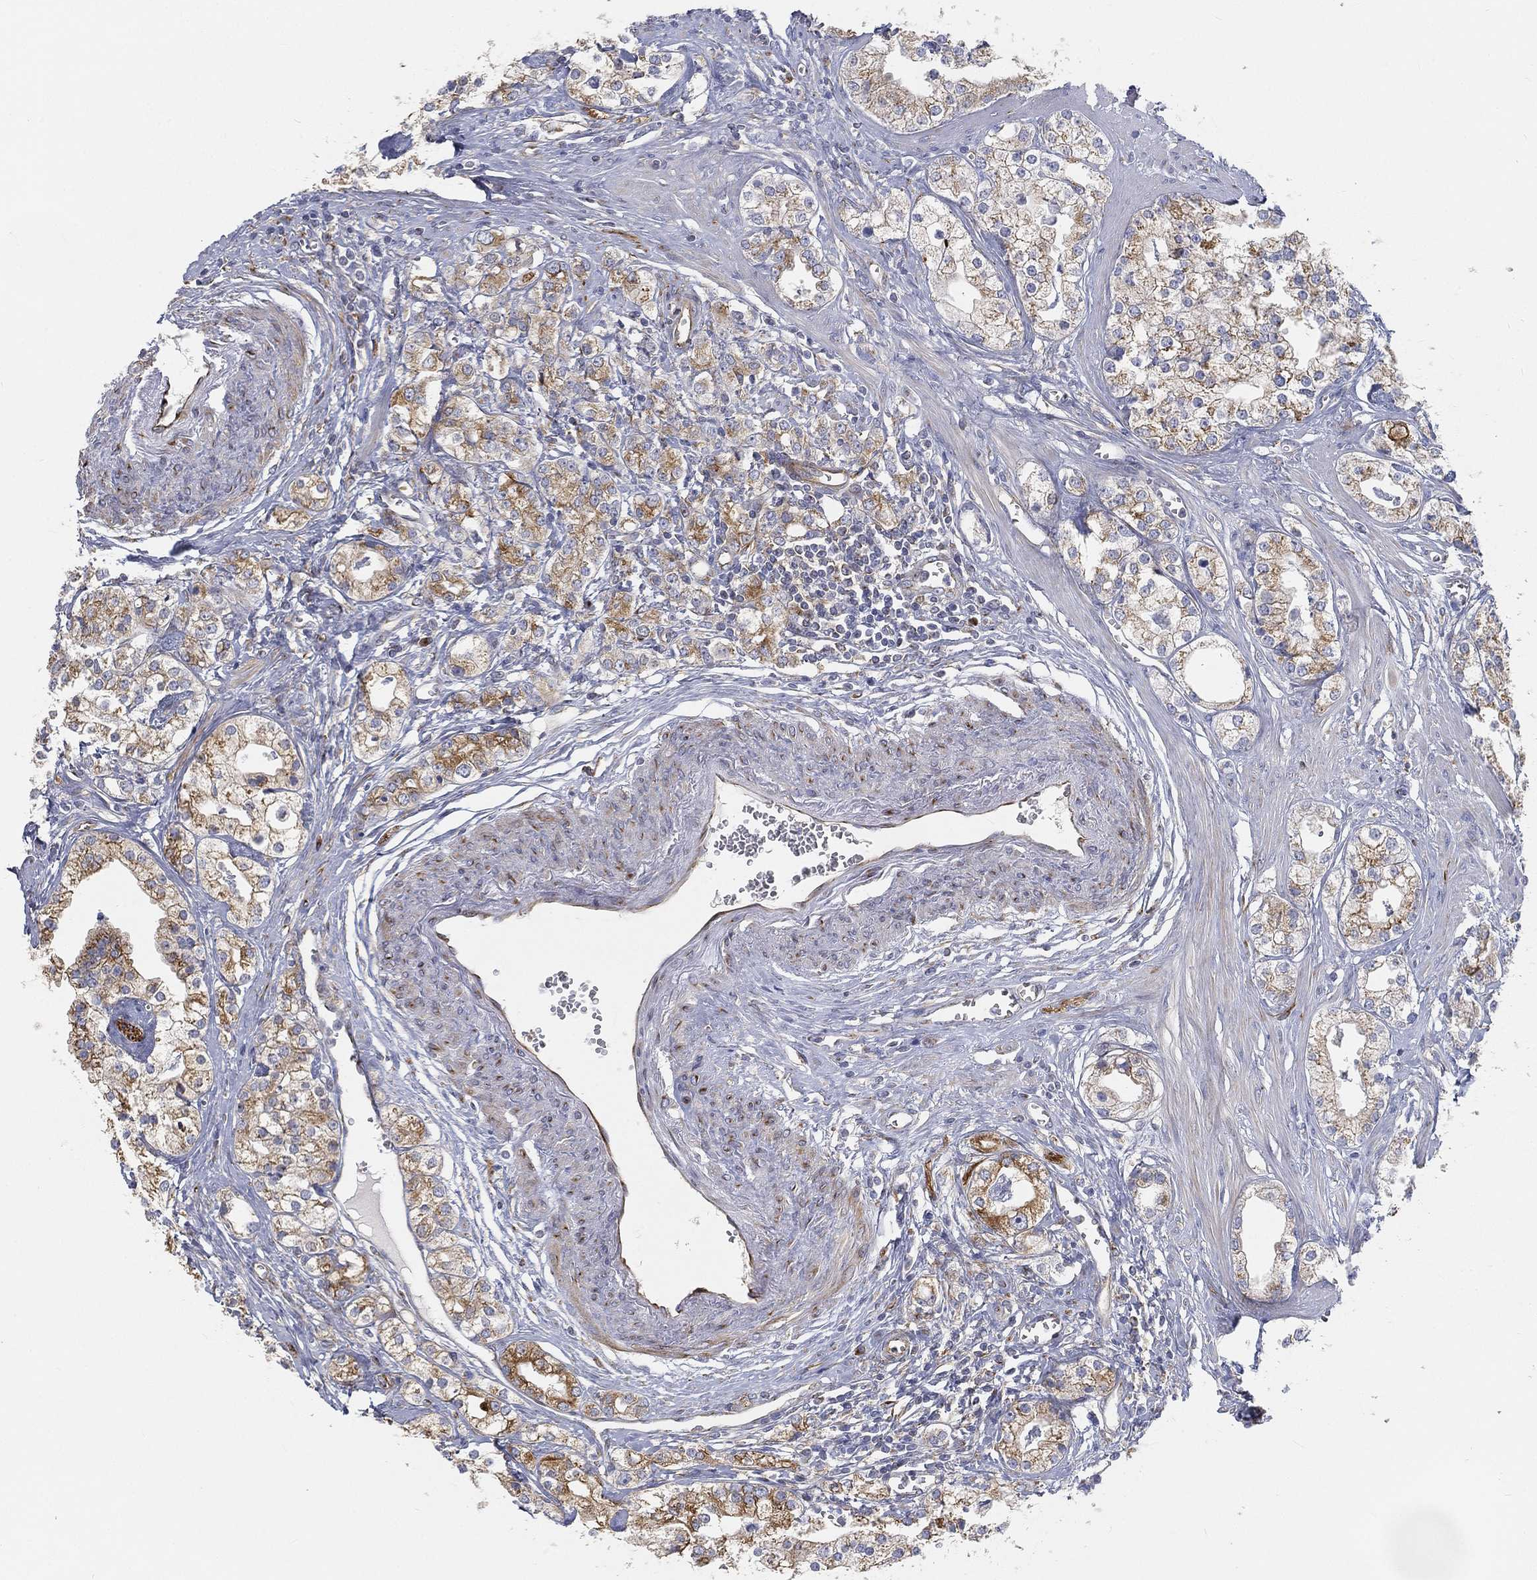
{"staining": {"intensity": "moderate", "quantity": "25%-75%", "location": "cytoplasmic/membranous"}, "tissue": "prostate cancer", "cell_type": "Tumor cells", "image_type": "cancer", "snomed": [{"axis": "morphology", "description": "Adenocarcinoma, NOS"}, {"axis": "topography", "description": "Prostate and seminal vesicle, NOS"}, {"axis": "topography", "description": "Prostate"}], "caption": "Tumor cells show medium levels of moderate cytoplasmic/membranous expression in about 25%-75% of cells in human prostate adenocarcinoma.", "gene": "TMEM25", "patient": {"sex": "male", "age": 62}}